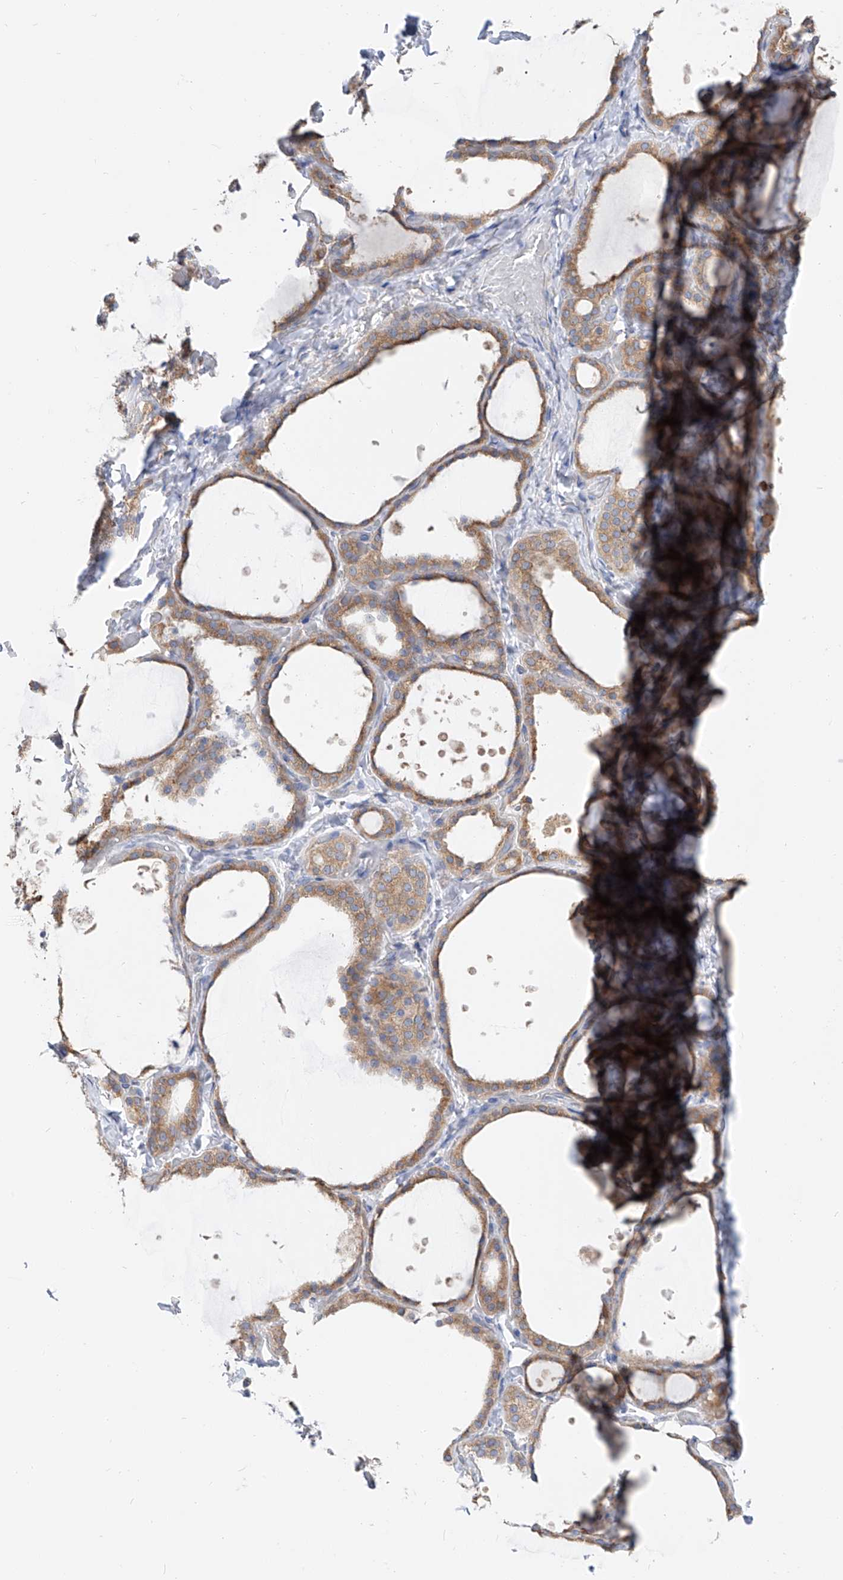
{"staining": {"intensity": "moderate", "quantity": ">75%", "location": "cytoplasmic/membranous"}, "tissue": "thyroid gland", "cell_type": "Glandular cells", "image_type": "normal", "snomed": [{"axis": "morphology", "description": "Normal tissue, NOS"}, {"axis": "topography", "description": "Thyroid gland"}], "caption": "The histopathology image exhibits a brown stain indicating the presence of a protein in the cytoplasmic/membranous of glandular cells in thyroid gland.", "gene": "UFL1", "patient": {"sex": "female", "age": 44}}